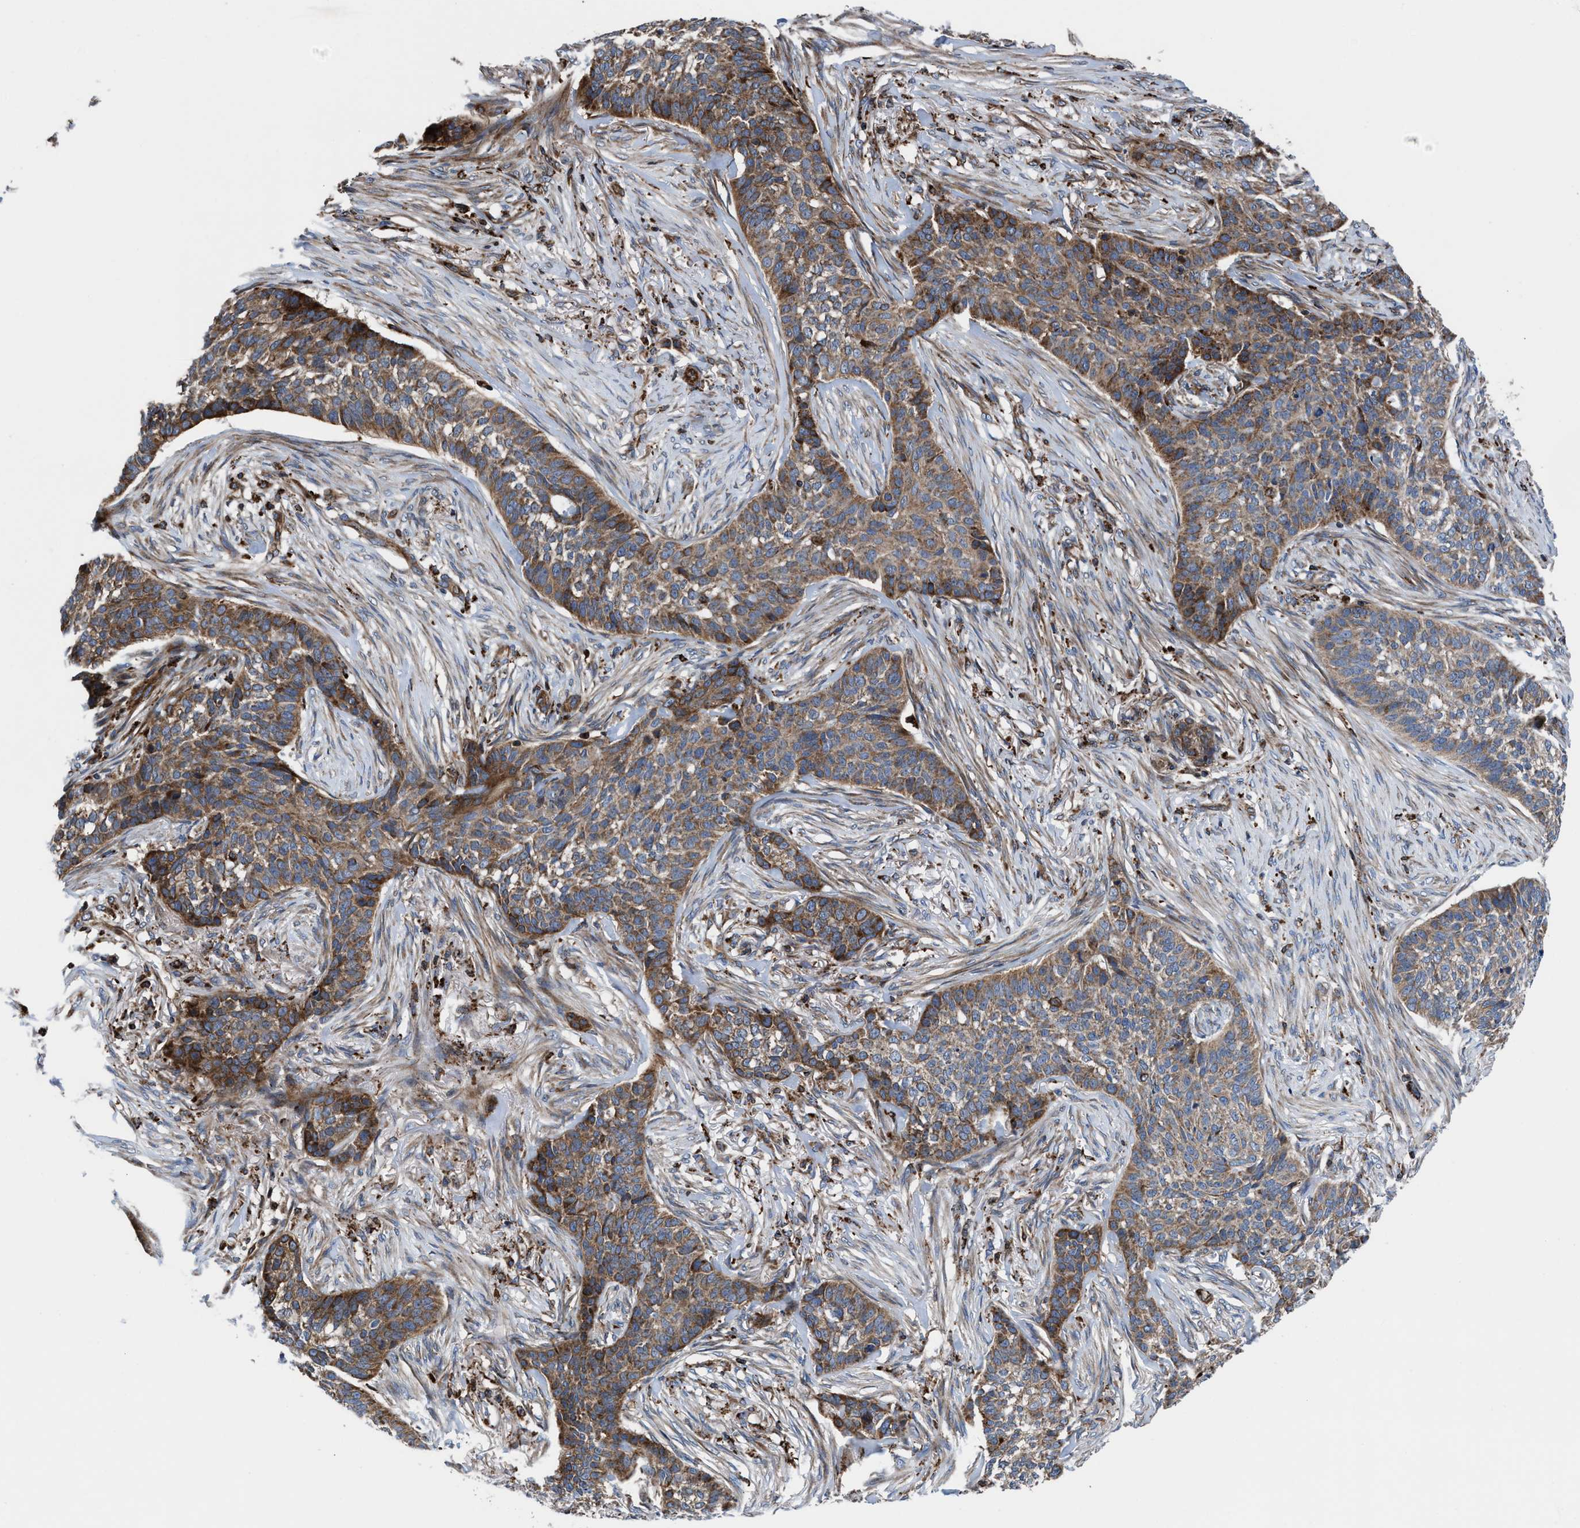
{"staining": {"intensity": "moderate", "quantity": ">75%", "location": "cytoplasmic/membranous"}, "tissue": "skin cancer", "cell_type": "Tumor cells", "image_type": "cancer", "snomed": [{"axis": "morphology", "description": "Basal cell carcinoma"}, {"axis": "topography", "description": "Skin"}], "caption": "Immunohistochemistry (IHC) staining of skin cancer (basal cell carcinoma), which shows medium levels of moderate cytoplasmic/membranous expression in about >75% of tumor cells indicating moderate cytoplasmic/membranous protein positivity. The staining was performed using DAB (3,3'-diaminobenzidine) (brown) for protein detection and nuclei were counterstained in hematoxylin (blue).", "gene": "PRR15L", "patient": {"sex": "male", "age": 85}}